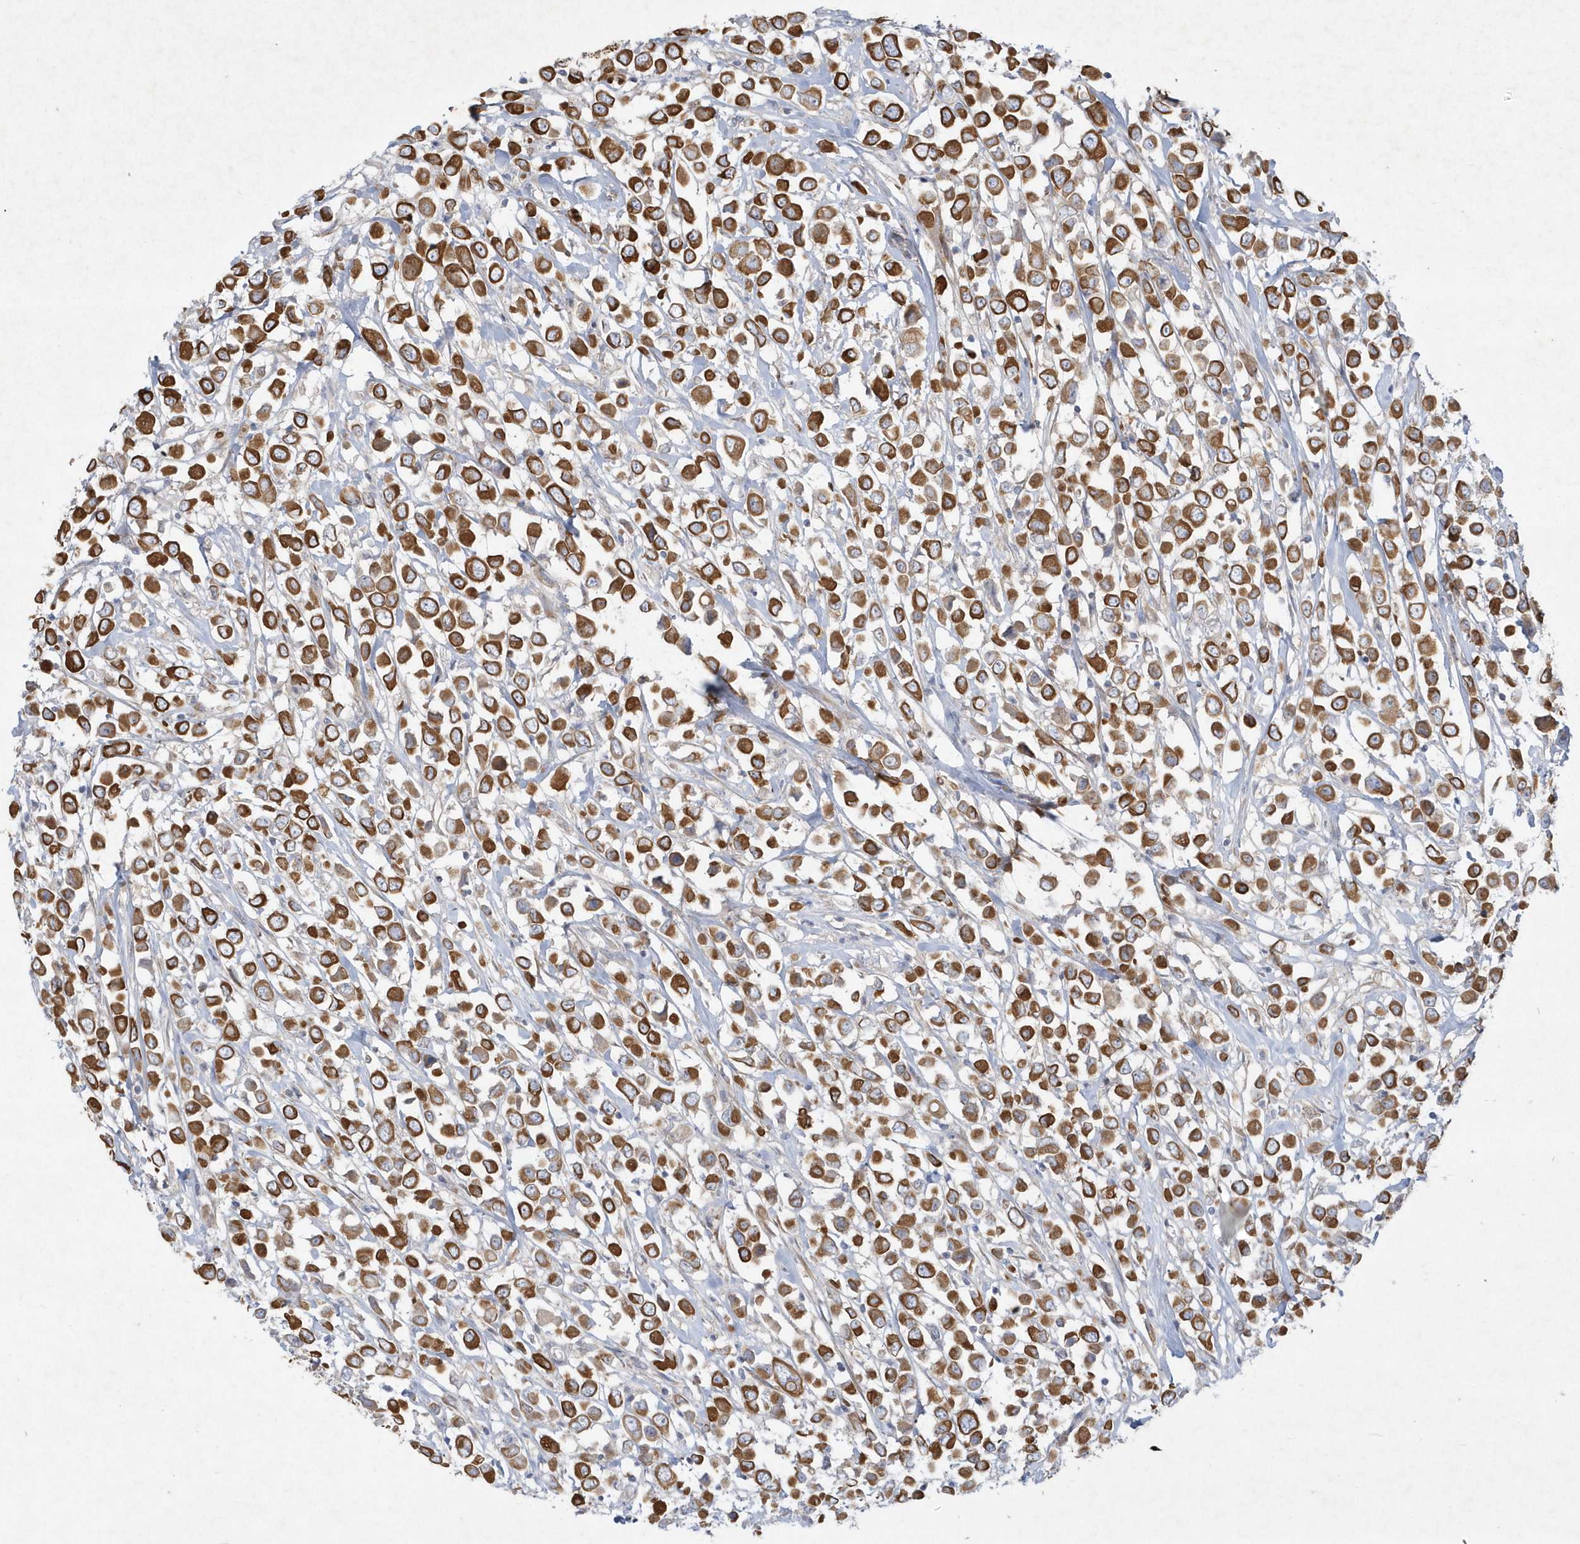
{"staining": {"intensity": "strong", "quantity": ">75%", "location": "cytoplasmic/membranous"}, "tissue": "breast cancer", "cell_type": "Tumor cells", "image_type": "cancer", "snomed": [{"axis": "morphology", "description": "Duct carcinoma"}, {"axis": "topography", "description": "Breast"}], "caption": "IHC of breast cancer demonstrates high levels of strong cytoplasmic/membranous staining in approximately >75% of tumor cells.", "gene": "LARS1", "patient": {"sex": "female", "age": 61}}